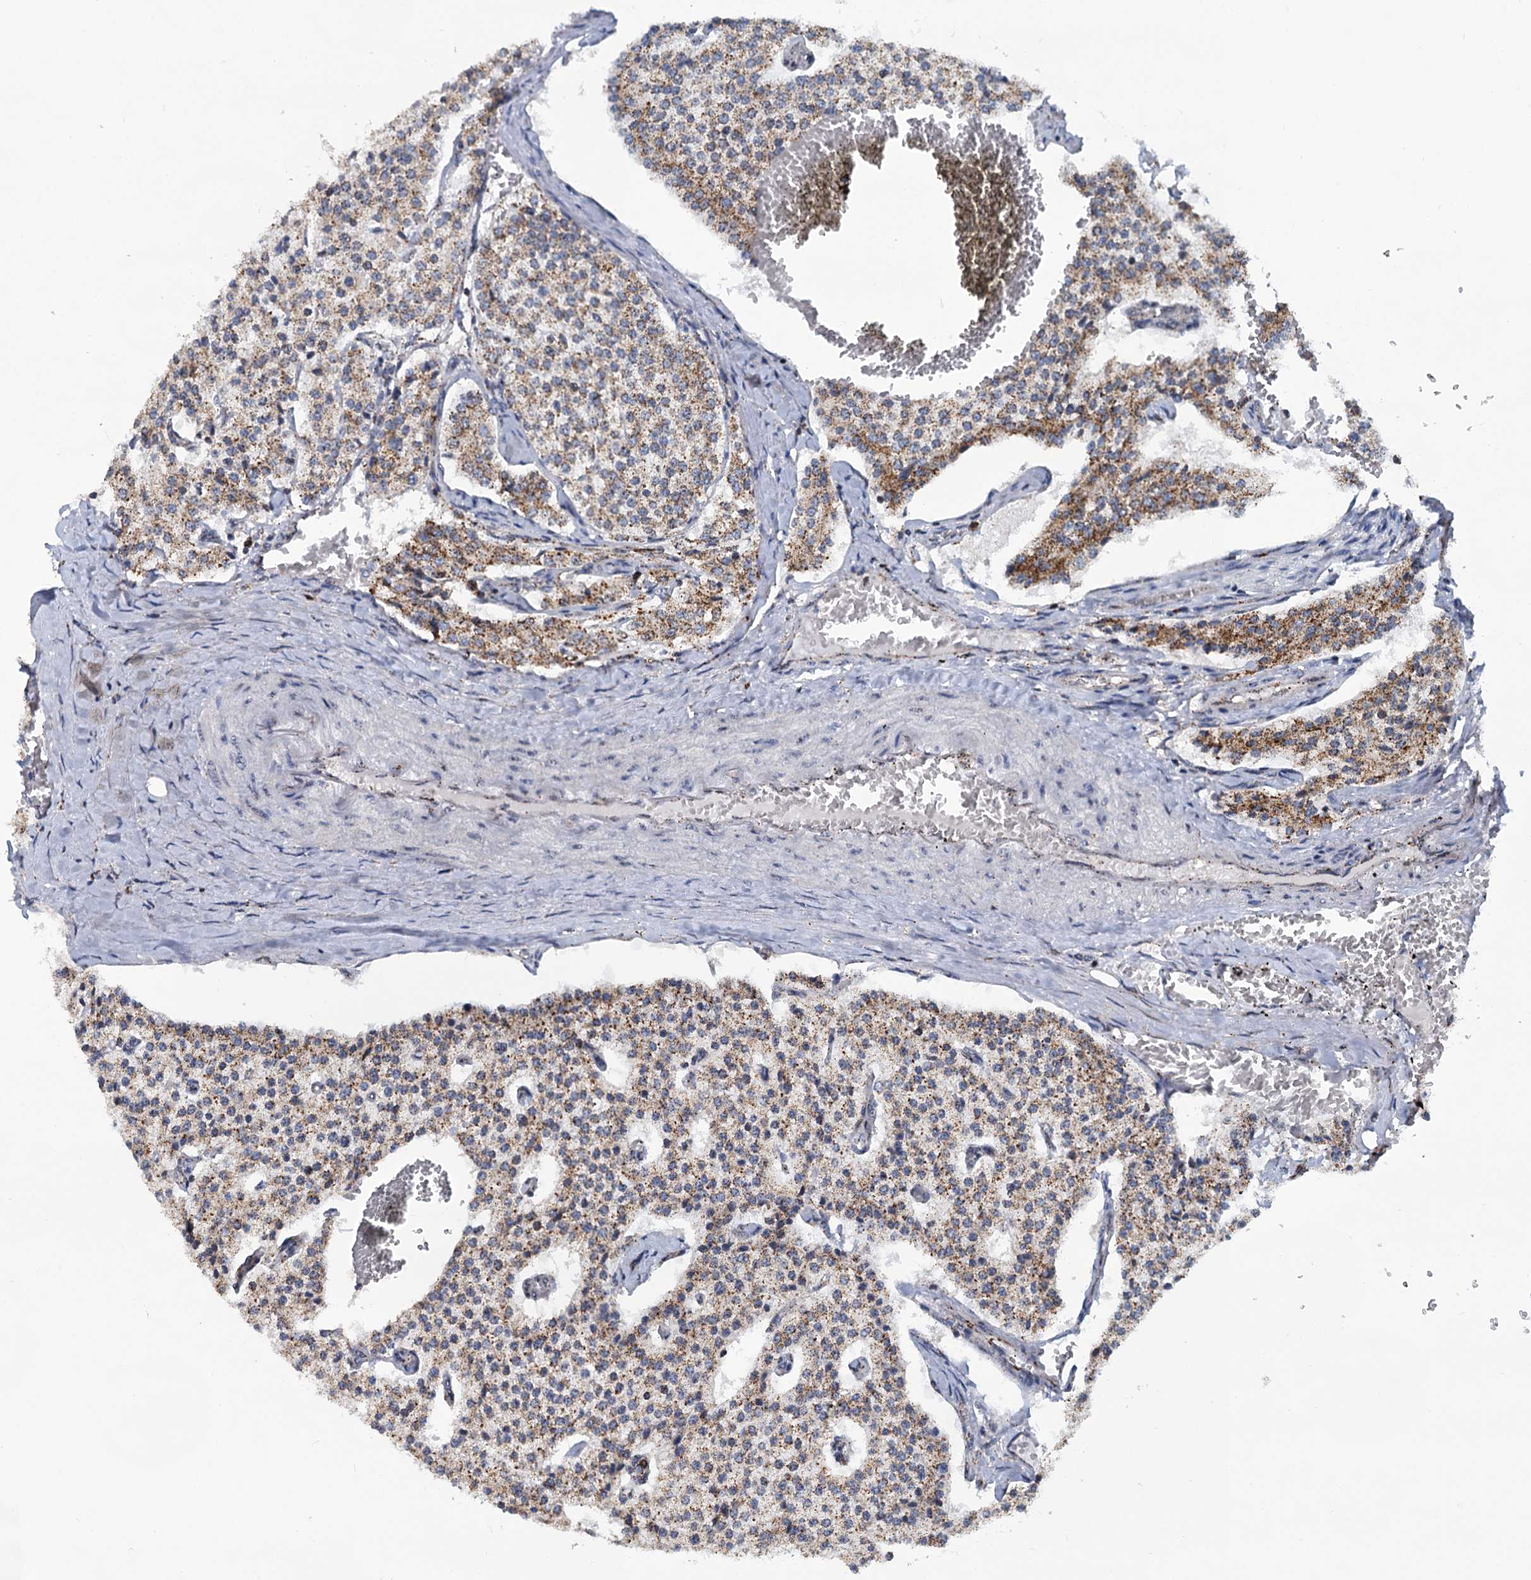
{"staining": {"intensity": "moderate", "quantity": ">75%", "location": "cytoplasmic/membranous"}, "tissue": "carcinoid", "cell_type": "Tumor cells", "image_type": "cancer", "snomed": [{"axis": "morphology", "description": "Carcinoid, malignant, NOS"}, {"axis": "topography", "description": "Colon"}], "caption": "Protein staining displays moderate cytoplasmic/membranous expression in approximately >75% of tumor cells in carcinoid. (Brightfield microscopy of DAB IHC at high magnification).", "gene": "SUPT20H", "patient": {"sex": "female", "age": 52}}